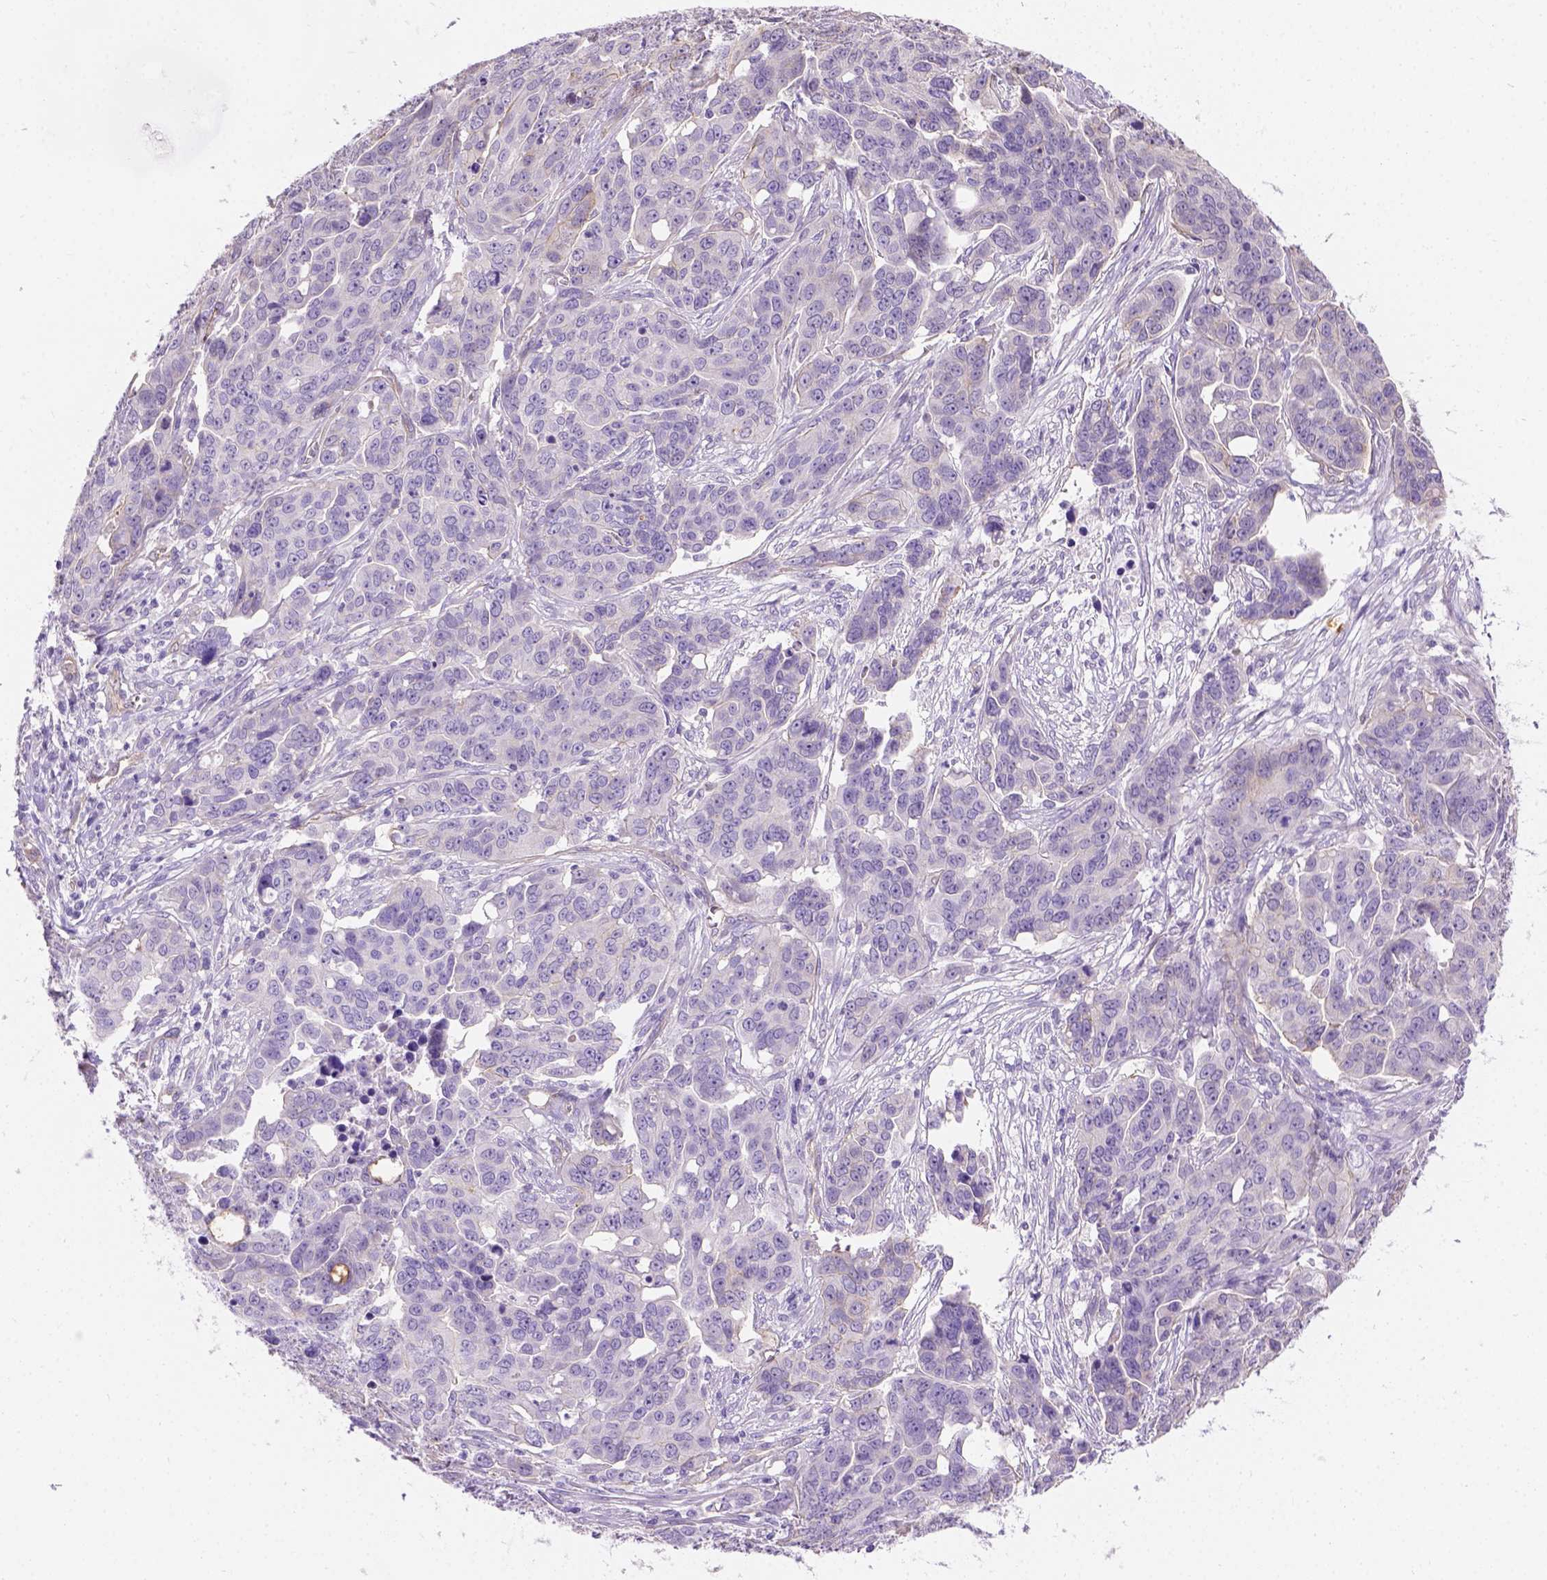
{"staining": {"intensity": "negative", "quantity": "none", "location": "none"}, "tissue": "ovarian cancer", "cell_type": "Tumor cells", "image_type": "cancer", "snomed": [{"axis": "morphology", "description": "Carcinoma, endometroid"}, {"axis": "topography", "description": "Ovary"}], "caption": "Immunohistochemical staining of human ovarian endometroid carcinoma displays no significant positivity in tumor cells.", "gene": "PHF7", "patient": {"sex": "female", "age": 78}}